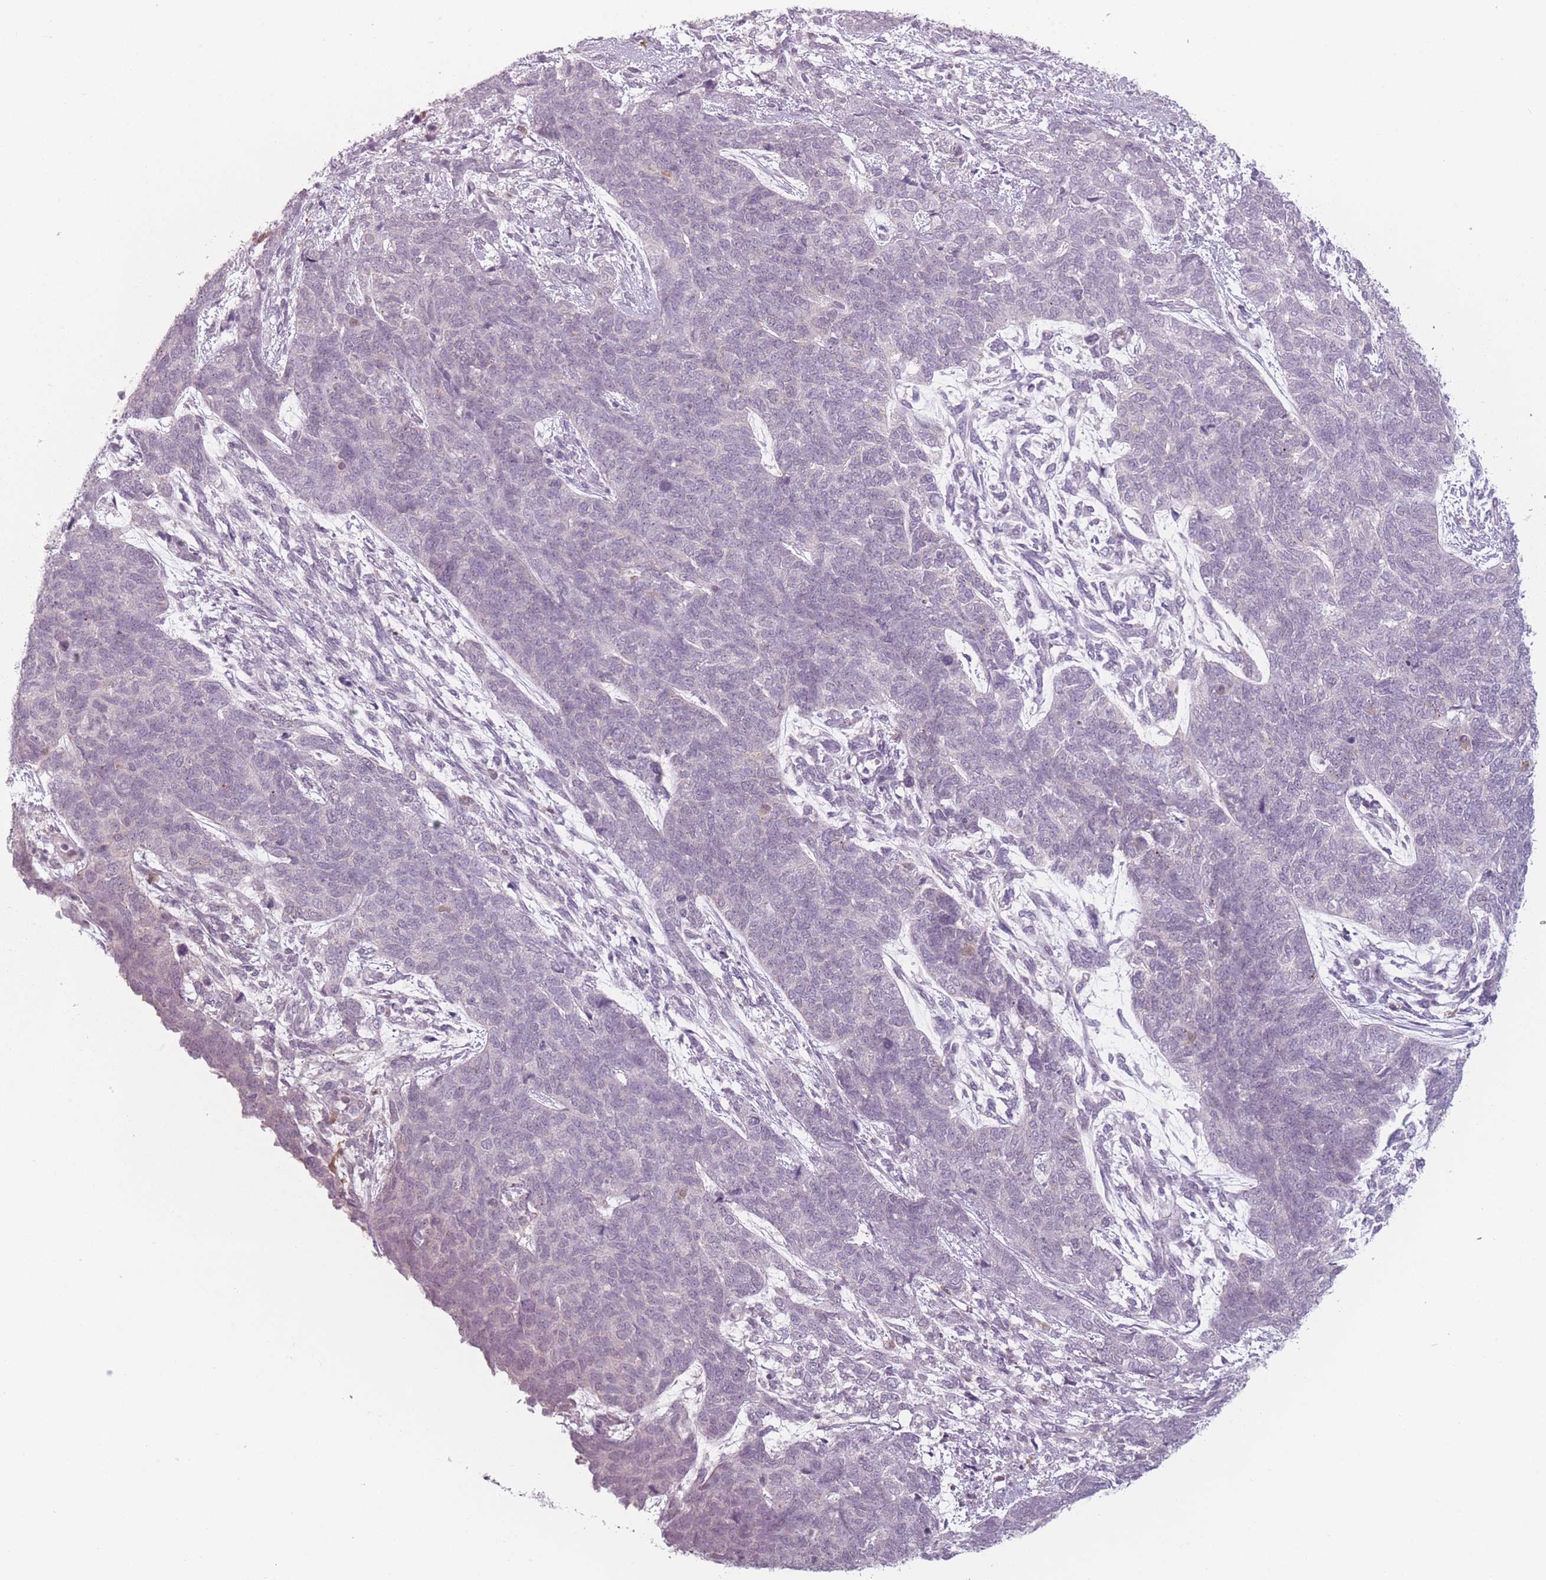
{"staining": {"intensity": "negative", "quantity": "none", "location": "none"}, "tissue": "cervical cancer", "cell_type": "Tumor cells", "image_type": "cancer", "snomed": [{"axis": "morphology", "description": "Squamous cell carcinoma, NOS"}, {"axis": "topography", "description": "Cervix"}], "caption": "A histopathology image of human cervical squamous cell carcinoma is negative for staining in tumor cells.", "gene": "OR10C1", "patient": {"sex": "female", "age": 63}}